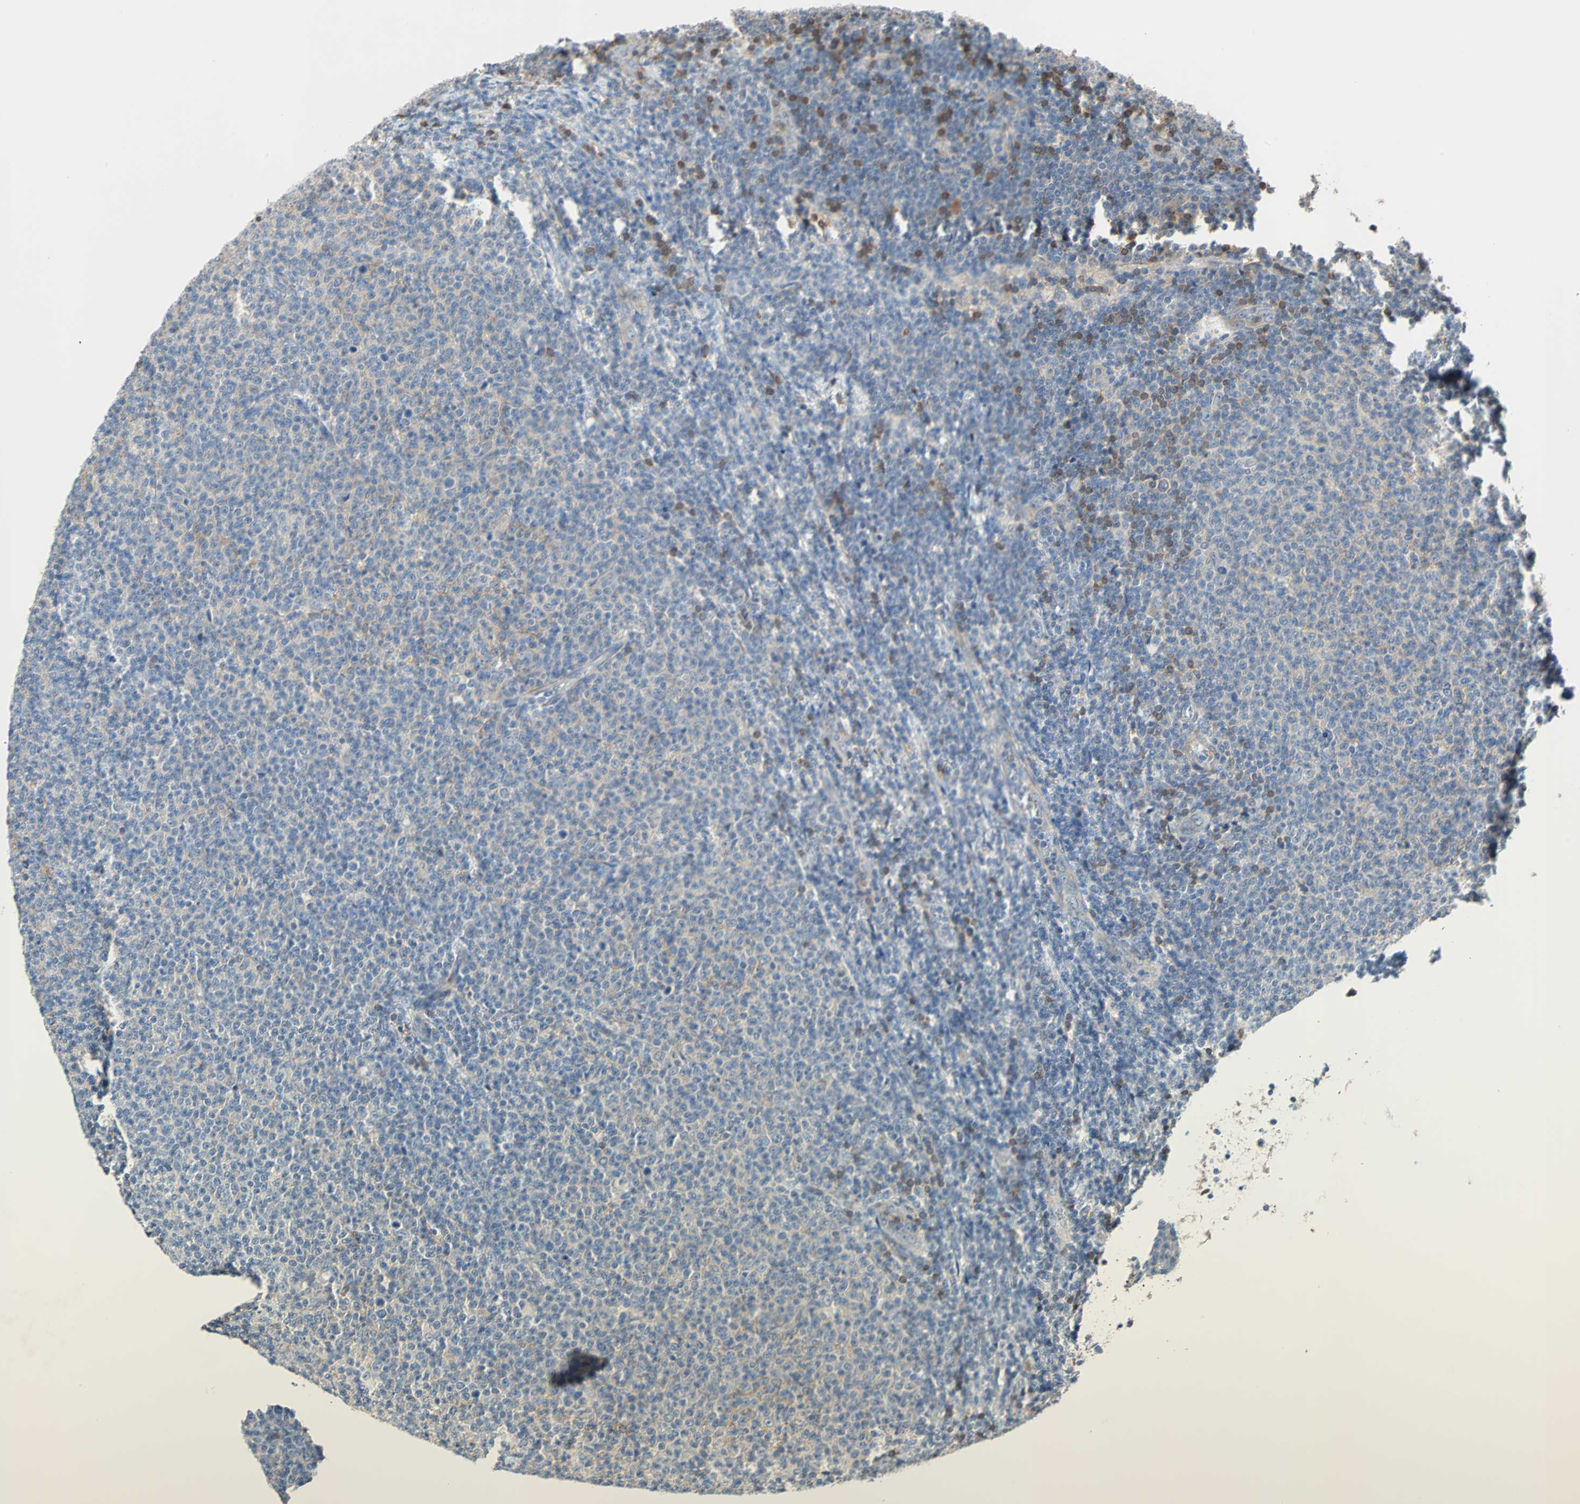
{"staining": {"intensity": "weak", "quantity": "25%-75%", "location": "cytoplasmic/membranous"}, "tissue": "lymphoma", "cell_type": "Tumor cells", "image_type": "cancer", "snomed": [{"axis": "morphology", "description": "Malignant lymphoma, non-Hodgkin's type, Low grade"}, {"axis": "topography", "description": "Lymph node"}], "caption": "Weak cytoplasmic/membranous protein expression is seen in about 25%-75% of tumor cells in lymphoma.", "gene": "TNFRSF12A", "patient": {"sex": "male", "age": 66}}